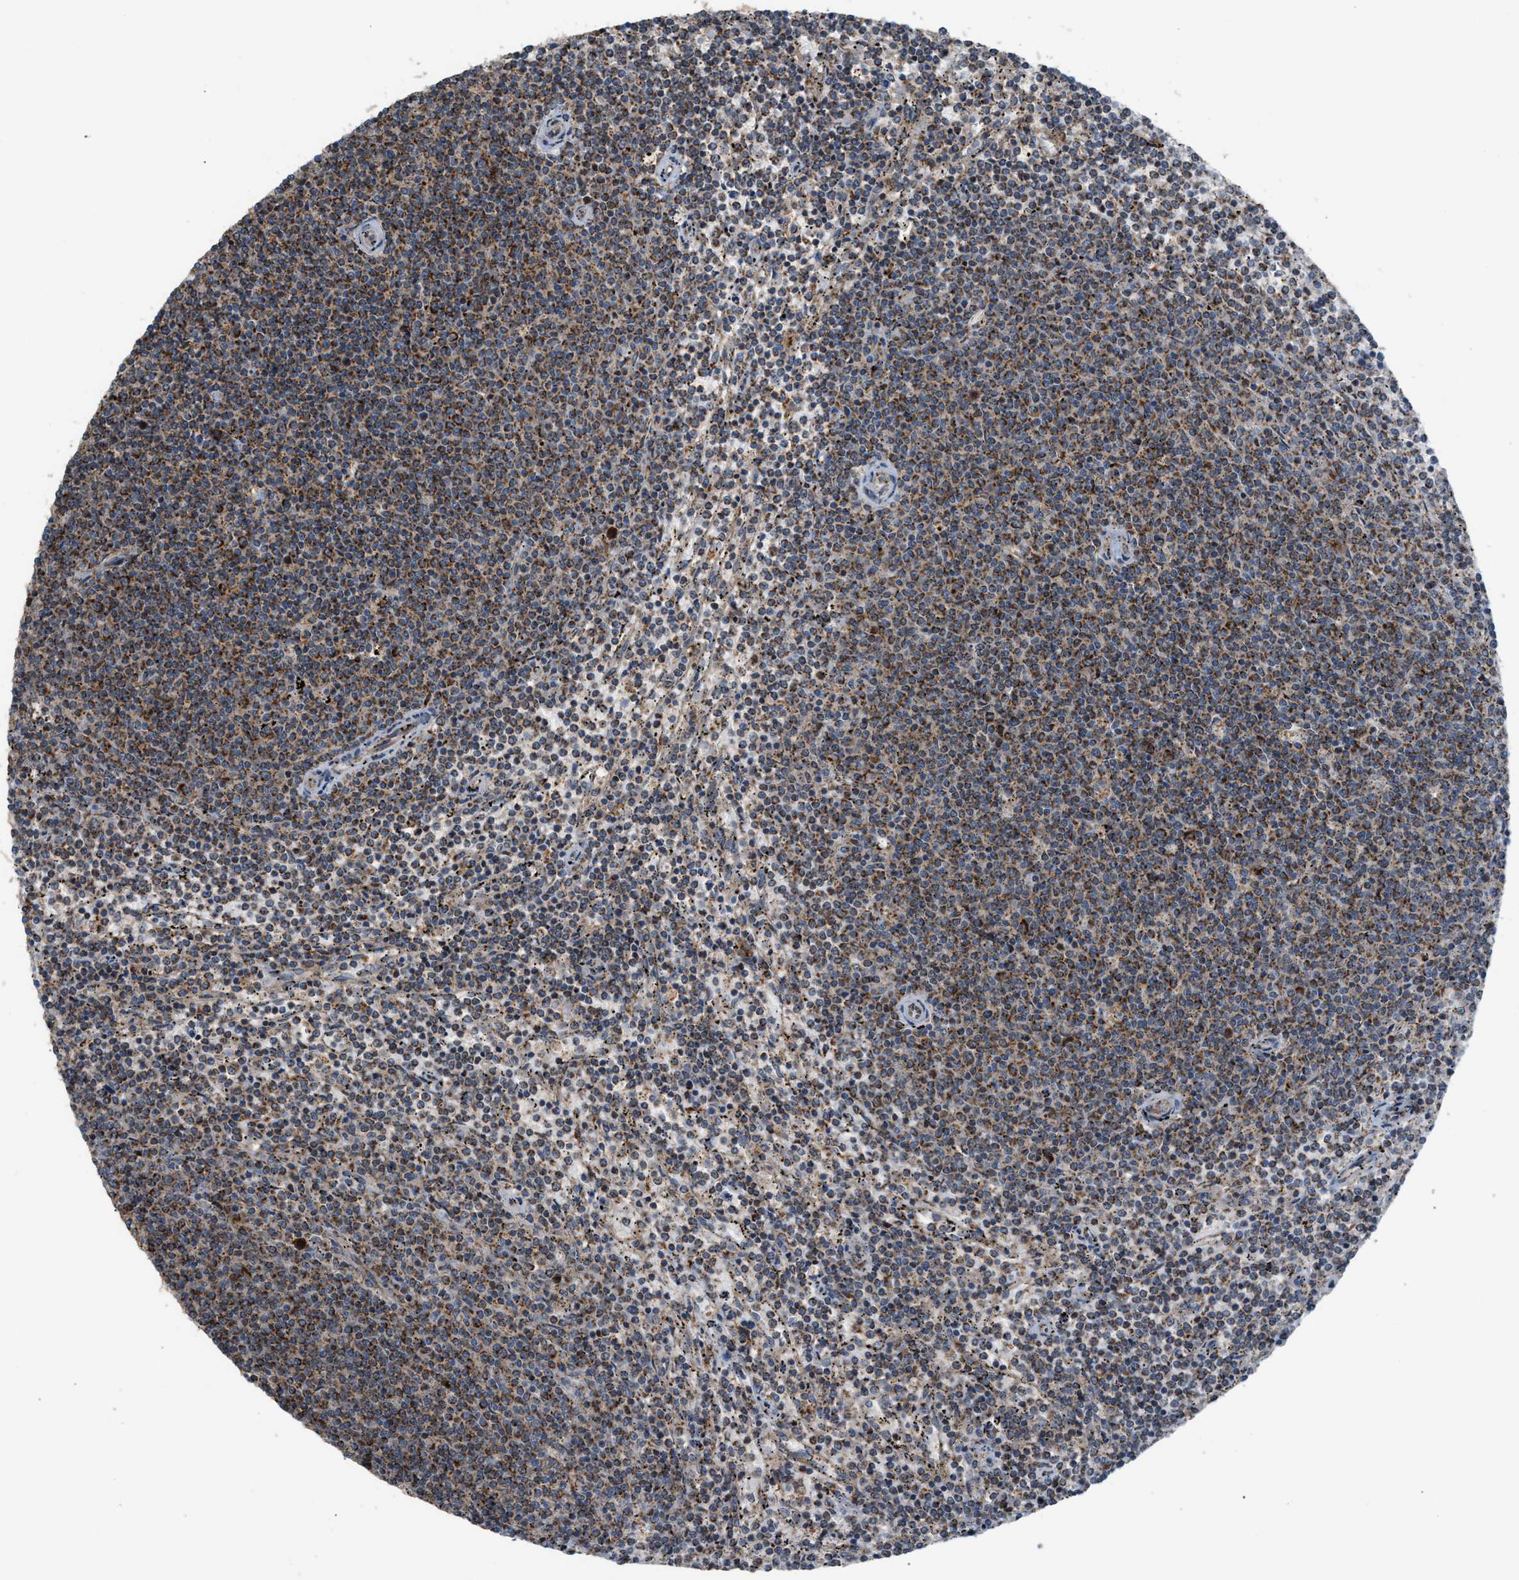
{"staining": {"intensity": "moderate", "quantity": ">75%", "location": "cytoplasmic/membranous"}, "tissue": "lymphoma", "cell_type": "Tumor cells", "image_type": "cancer", "snomed": [{"axis": "morphology", "description": "Malignant lymphoma, non-Hodgkin's type, Low grade"}, {"axis": "topography", "description": "Spleen"}], "caption": "Brown immunohistochemical staining in lymphoma demonstrates moderate cytoplasmic/membranous staining in about >75% of tumor cells.", "gene": "SGSM2", "patient": {"sex": "female", "age": 50}}